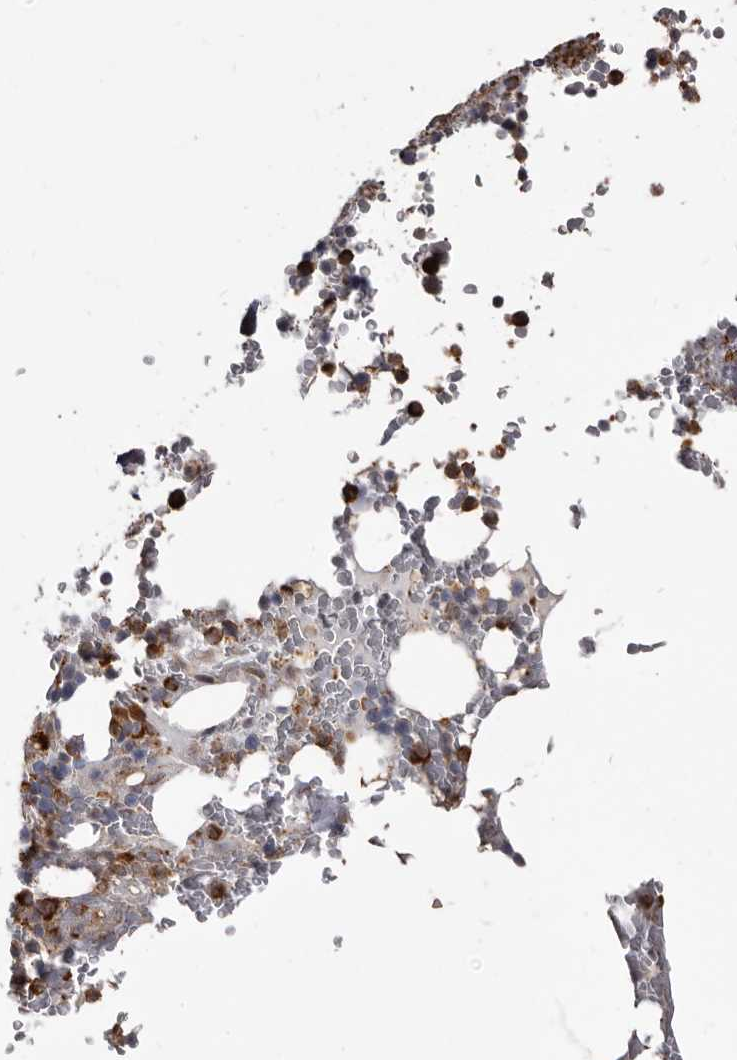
{"staining": {"intensity": "moderate", "quantity": "25%-75%", "location": "cytoplasmic/membranous"}, "tissue": "bone marrow", "cell_type": "Hematopoietic cells", "image_type": "normal", "snomed": [{"axis": "morphology", "description": "Normal tissue, NOS"}, {"axis": "topography", "description": "Bone marrow"}], "caption": "This is an image of IHC staining of unremarkable bone marrow, which shows moderate staining in the cytoplasmic/membranous of hematopoietic cells.", "gene": "ACLY", "patient": {"sex": "male", "age": 58}}